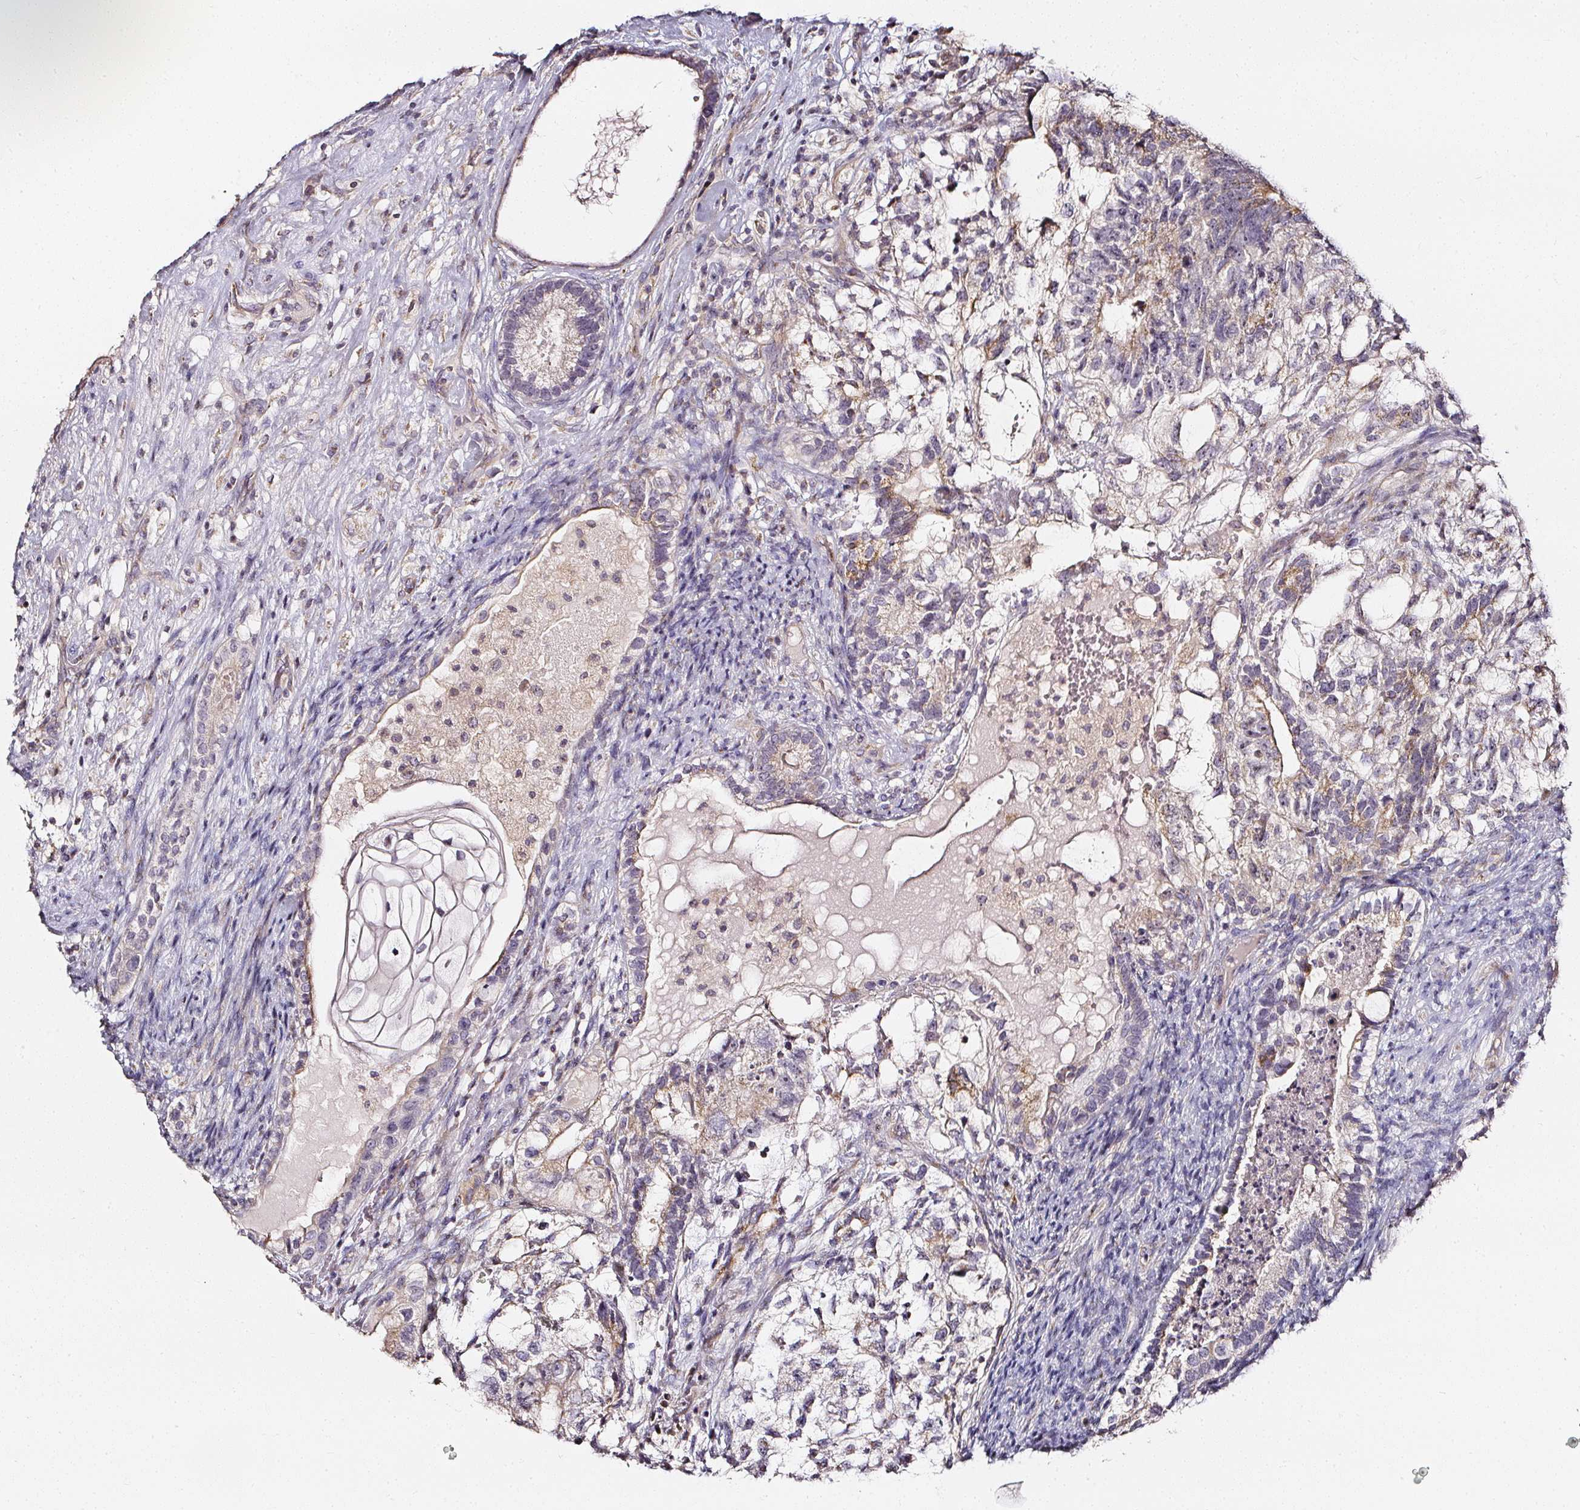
{"staining": {"intensity": "moderate", "quantity": "25%-75%", "location": "cytoplasmic/membranous"}, "tissue": "testis cancer", "cell_type": "Tumor cells", "image_type": "cancer", "snomed": [{"axis": "morphology", "description": "Seminoma, NOS"}, {"axis": "morphology", "description": "Carcinoma, Embryonal, NOS"}, {"axis": "topography", "description": "Testis"}], "caption": "Moderate cytoplasmic/membranous expression is seen in approximately 25%-75% of tumor cells in testis cancer.", "gene": "NTRK1", "patient": {"sex": "male", "age": 41}}